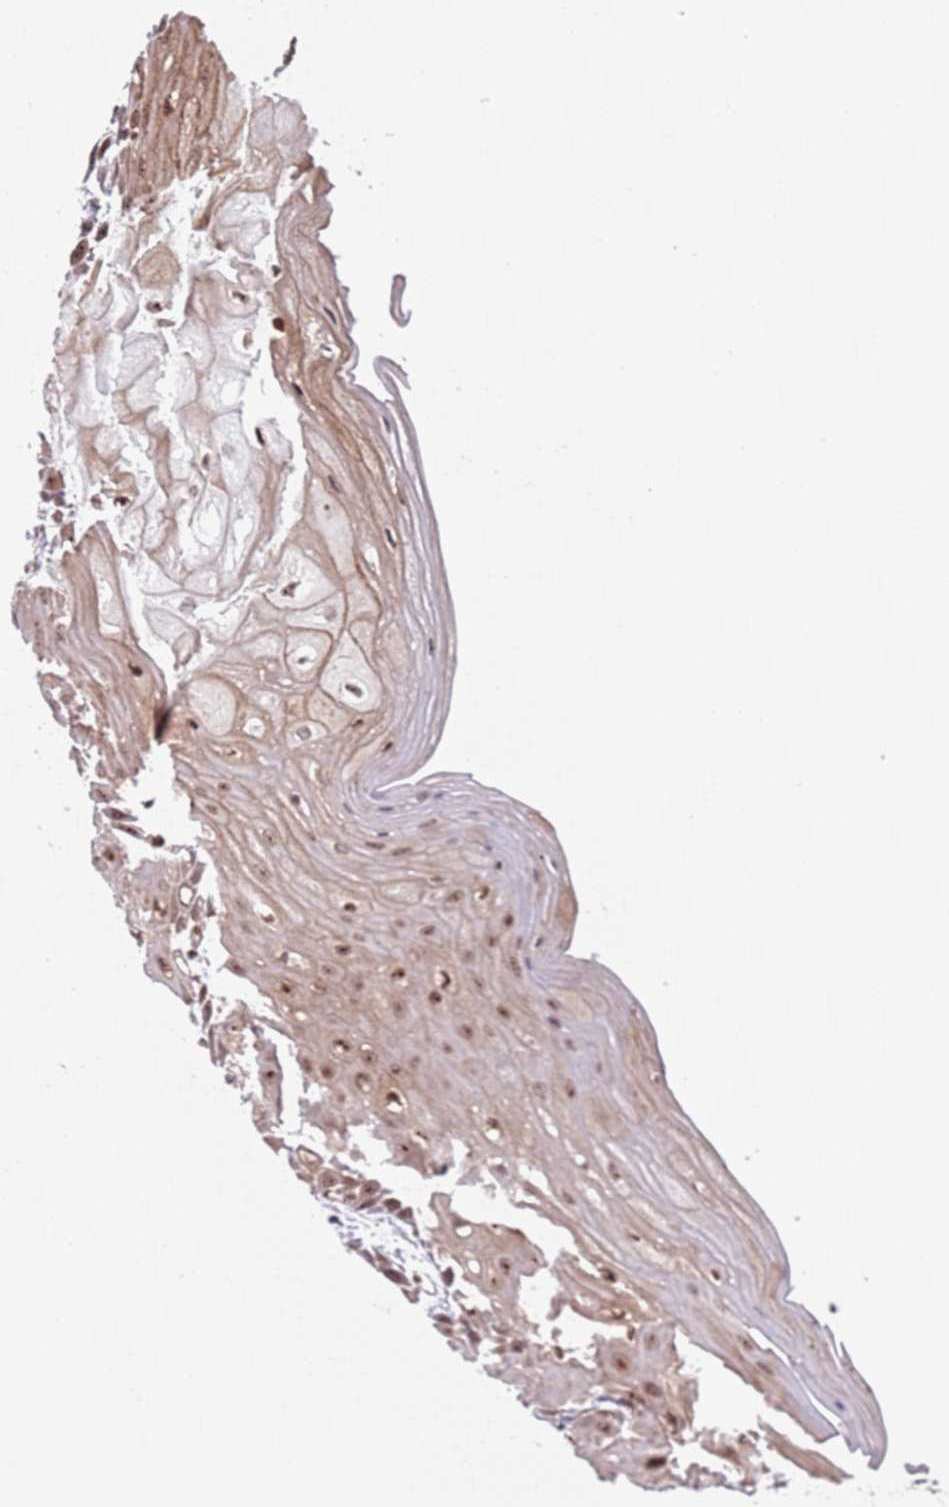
{"staining": {"intensity": "moderate", "quantity": ">75%", "location": "cytoplasmic/membranous,nuclear"}, "tissue": "oral mucosa", "cell_type": "Squamous epithelial cells", "image_type": "normal", "snomed": [{"axis": "morphology", "description": "Normal tissue, NOS"}, {"axis": "topography", "description": "Oral tissue"}, {"axis": "topography", "description": "Tounge, NOS"}], "caption": "Protein expression analysis of unremarkable oral mucosa reveals moderate cytoplasmic/membranous,nuclear staining in approximately >75% of squamous epithelial cells. (DAB (3,3'-diaminobenzidine) = brown stain, brightfield microscopy at high magnification).", "gene": "SIPA1L3", "patient": {"sex": "female", "age": 59}}